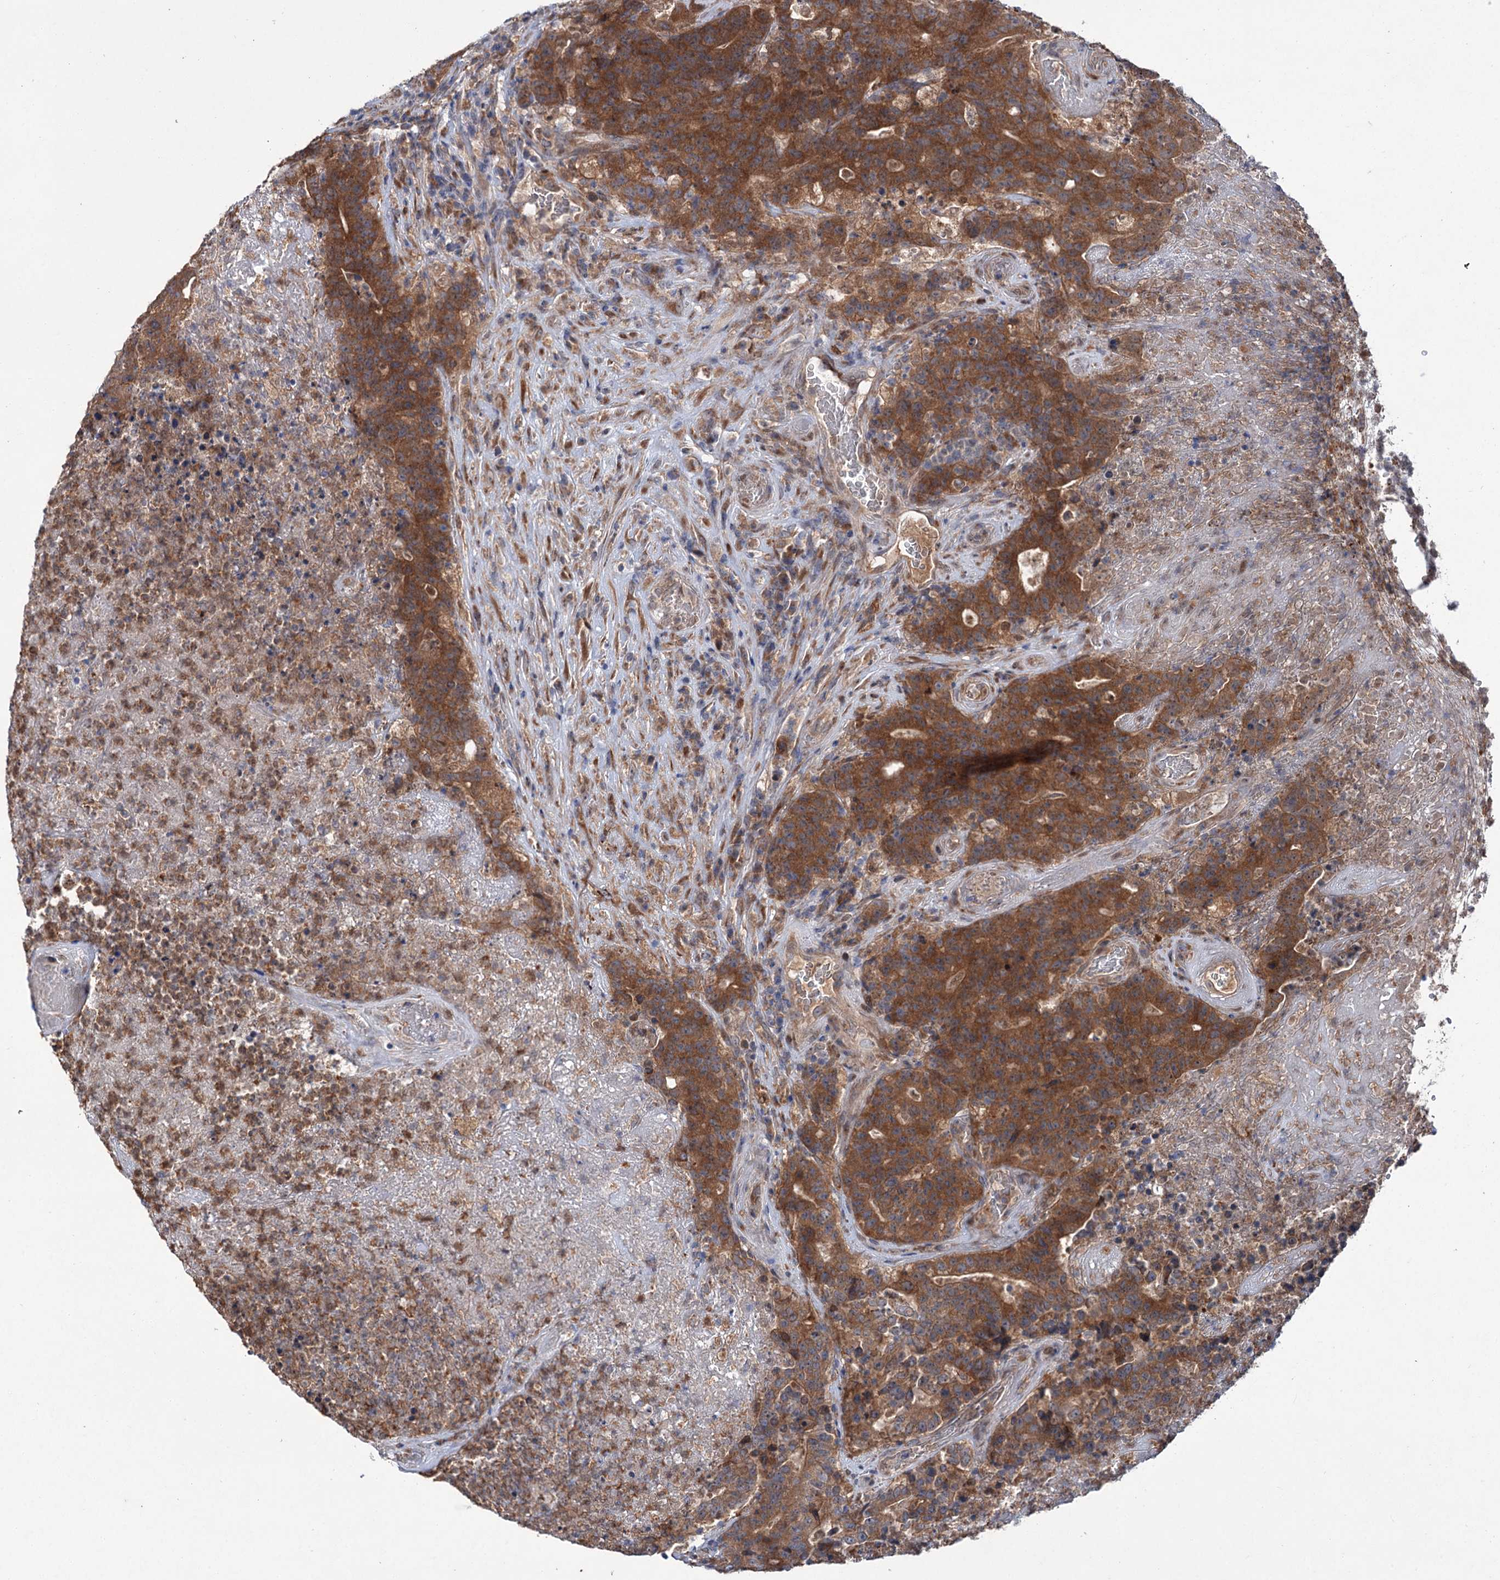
{"staining": {"intensity": "strong", "quantity": ">75%", "location": "cytoplasmic/membranous"}, "tissue": "colorectal cancer", "cell_type": "Tumor cells", "image_type": "cancer", "snomed": [{"axis": "morphology", "description": "Adenocarcinoma, NOS"}, {"axis": "topography", "description": "Colon"}], "caption": "Tumor cells reveal high levels of strong cytoplasmic/membranous staining in about >75% of cells in adenocarcinoma (colorectal).", "gene": "PTPN3", "patient": {"sex": "female", "age": 75}}